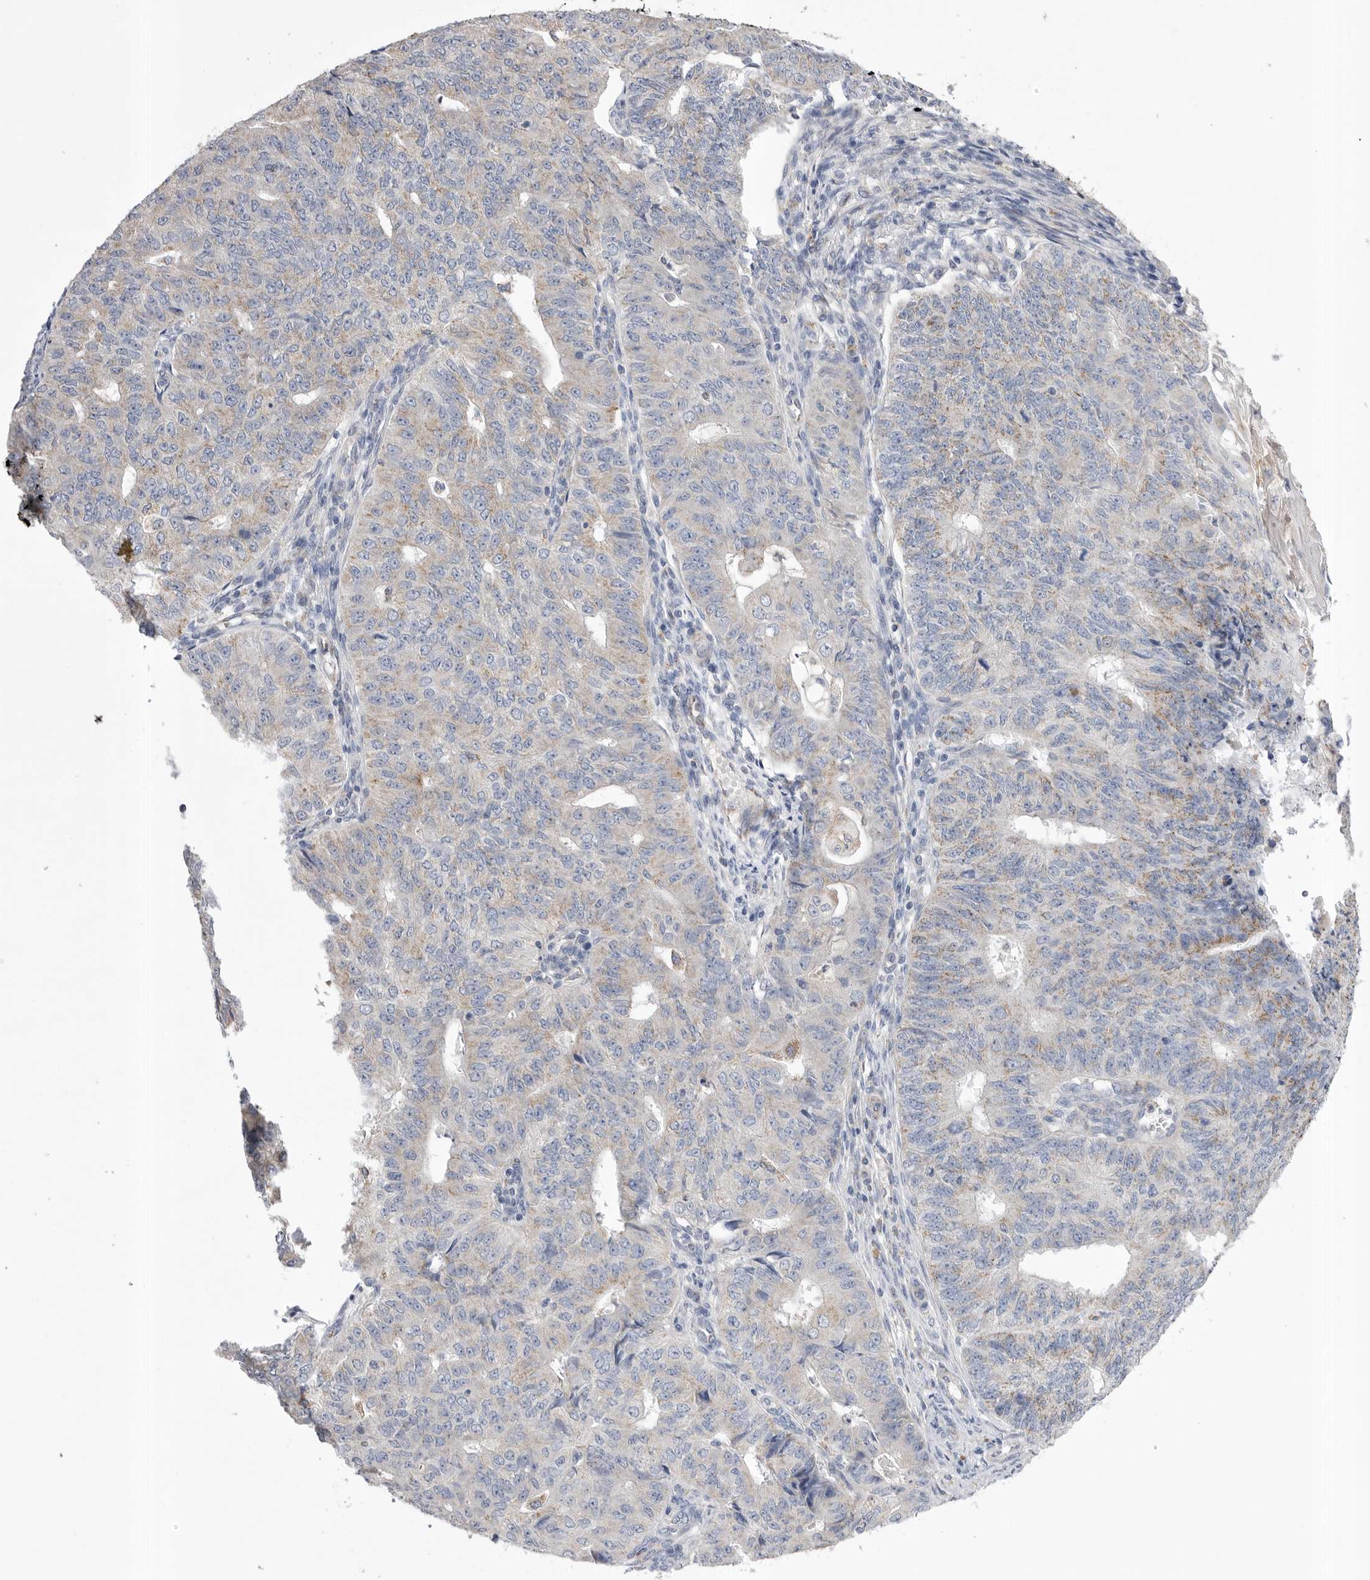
{"staining": {"intensity": "weak", "quantity": "<25%", "location": "cytoplasmic/membranous"}, "tissue": "endometrial cancer", "cell_type": "Tumor cells", "image_type": "cancer", "snomed": [{"axis": "morphology", "description": "Adenocarcinoma, NOS"}, {"axis": "topography", "description": "Endometrium"}], "caption": "Immunohistochemistry image of neoplastic tissue: human adenocarcinoma (endometrial) stained with DAB (3,3'-diaminobenzidine) shows no significant protein positivity in tumor cells.", "gene": "CCDC126", "patient": {"sex": "female", "age": 32}}